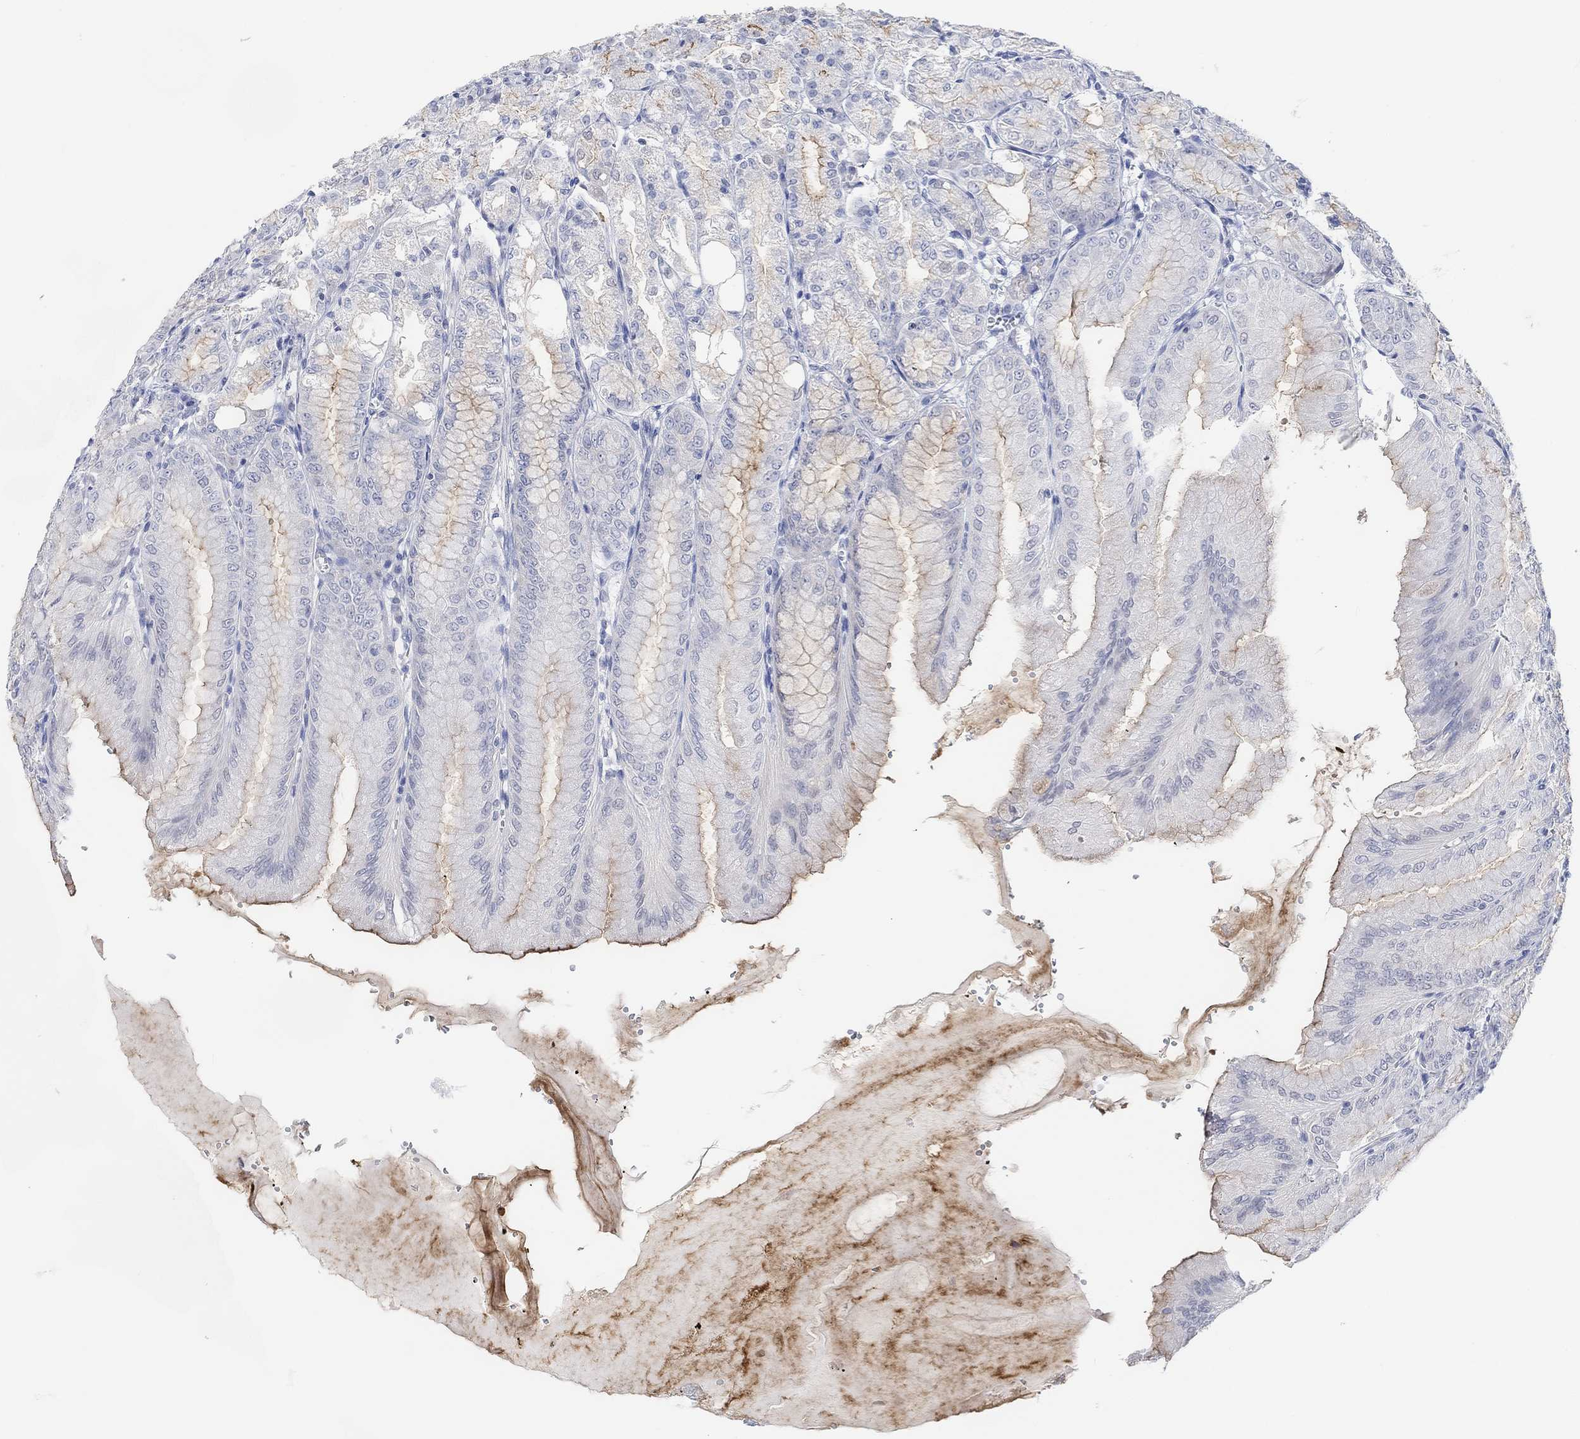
{"staining": {"intensity": "moderate", "quantity": "25%-75%", "location": "cytoplasmic/membranous"}, "tissue": "stomach", "cell_type": "Glandular cells", "image_type": "normal", "snomed": [{"axis": "morphology", "description": "Normal tissue, NOS"}, {"axis": "topography", "description": "Stomach, lower"}], "caption": "Protein staining of benign stomach reveals moderate cytoplasmic/membranous staining in approximately 25%-75% of glandular cells.", "gene": "MUC1", "patient": {"sex": "male", "age": 71}}